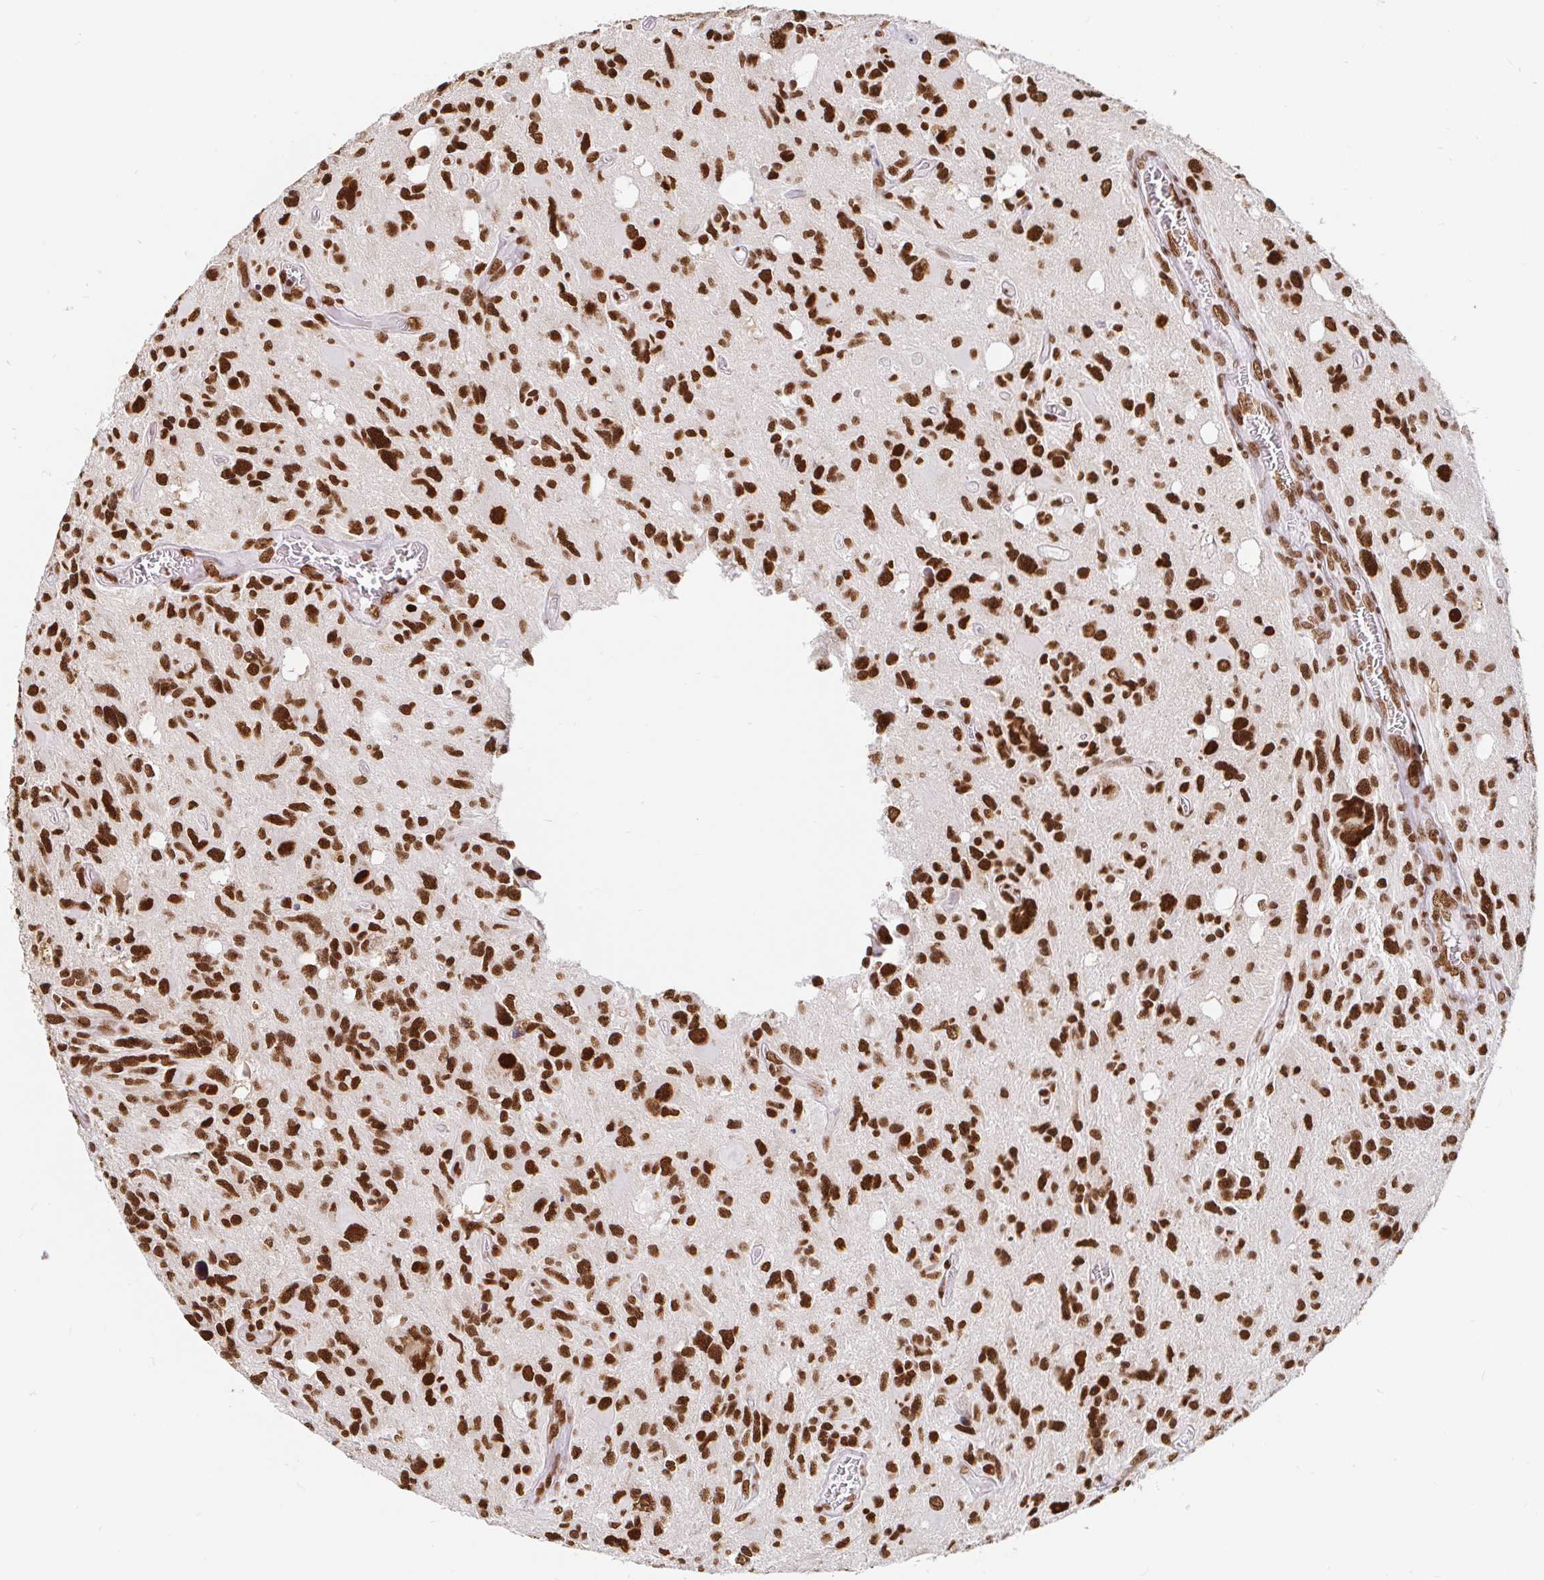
{"staining": {"intensity": "strong", "quantity": ">75%", "location": "nuclear"}, "tissue": "glioma", "cell_type": "Tumor cells", "image_type": "cancer", "snomed": [{"axis": "morphology", "description": "Glioma, malignant, High grade"}, {"axis": "topography", "description": "Brain"}], "caption": "Immunohistochemical staining of glioma shows high levels of strong nuclear protein positivity in about >75% of tumor cells.", "gene": "RBMX", "patient": {"sex": "male", "age": 49}}